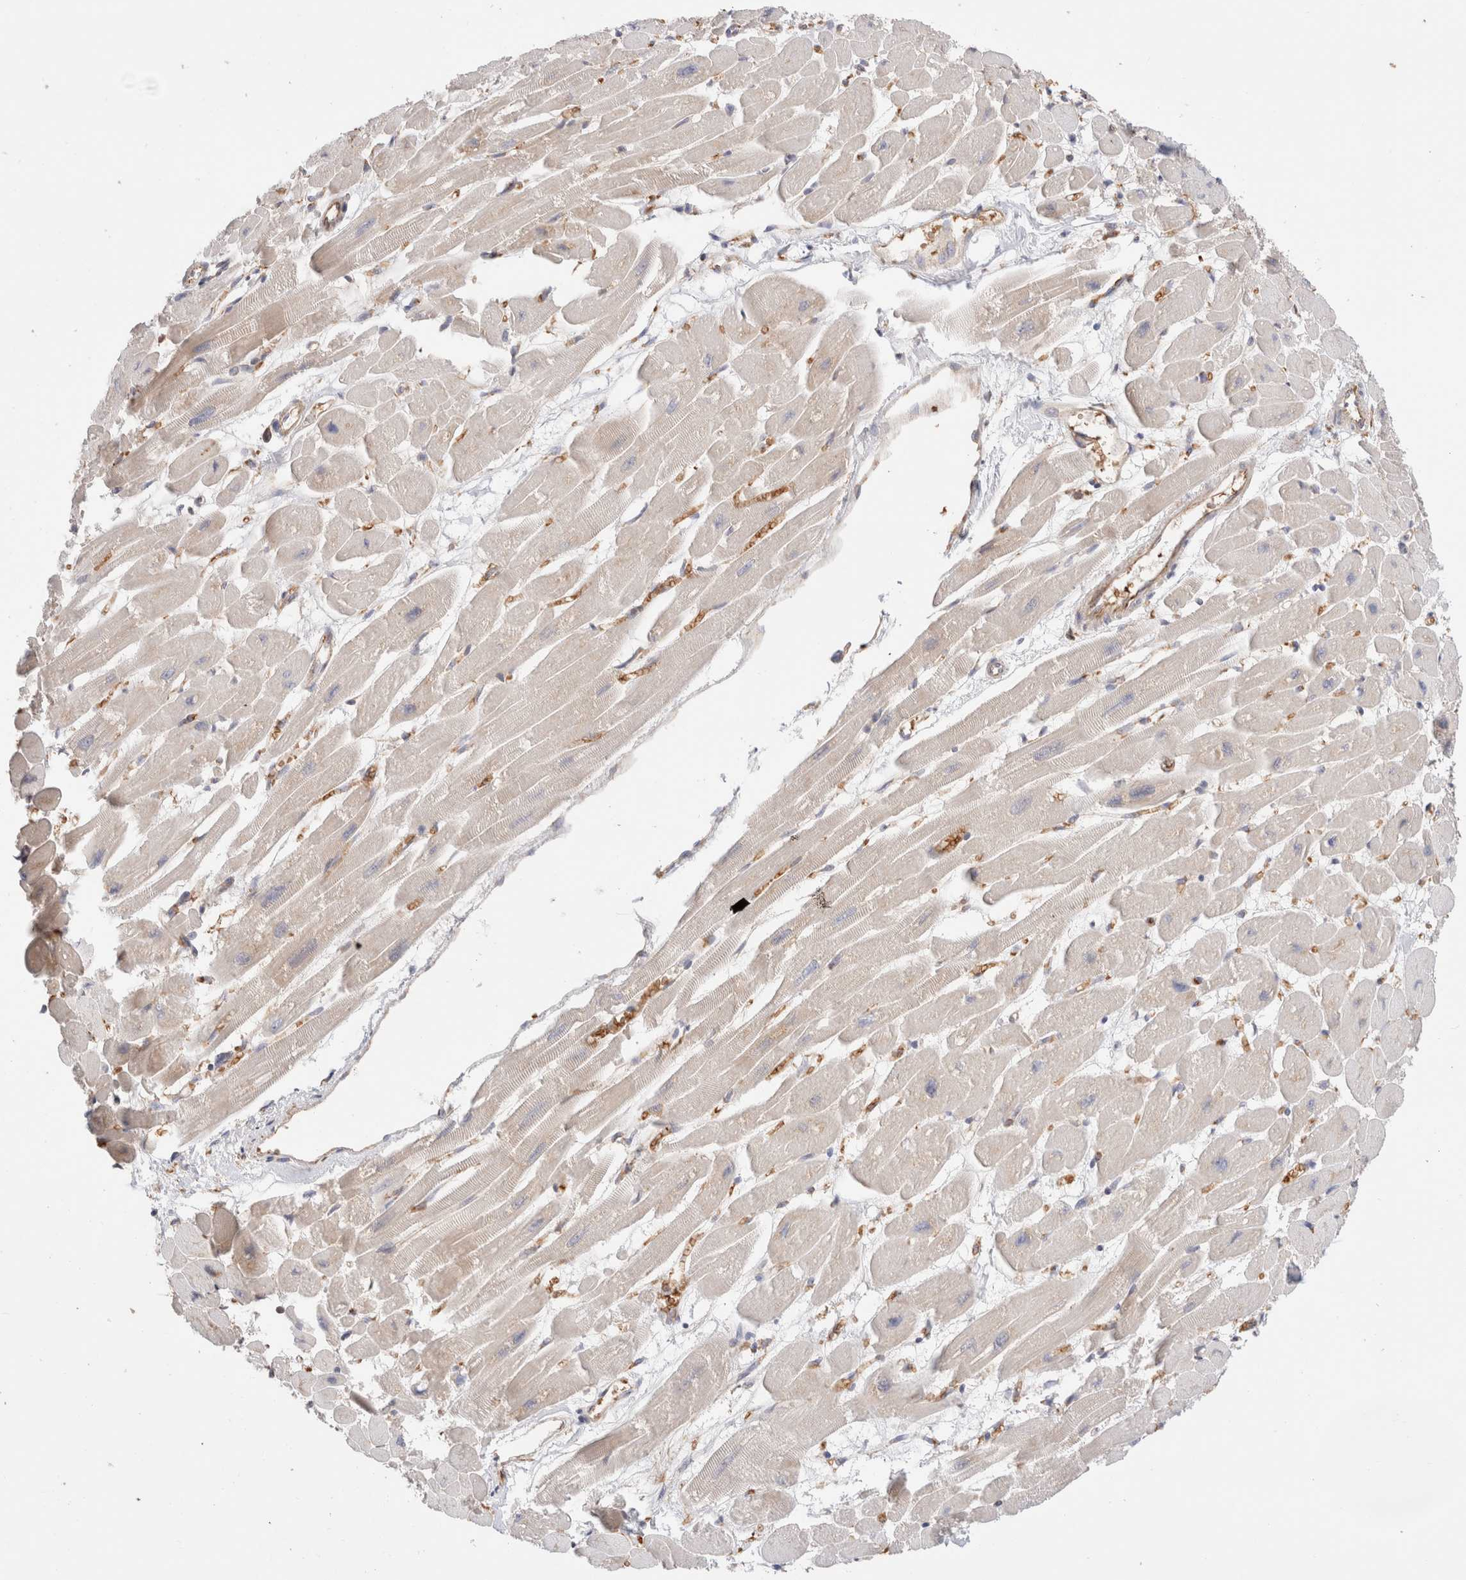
{"staining": {"intensity": "moderate", "quantity": "25%-75%", "location": "cytoplasmic/membranous"}, "tissue": "heart muscle", "cell_type": "Cardiomyocytes", "image_type": "normal", "snomed": [{"axis": "morphology", "description": "Normal tissue, NOS"}, {"axis": "topography", "description": "Heart"}], "caption": "Immunohistochemical staining of benign heart muscle reveals 25%-75% levels of moderate cytoplasmic/membranous protein staining in about 25%-75% of cardiomyocytes.", "gene": "UTS2B", "patient": {"sex": "female", "age": 54}}